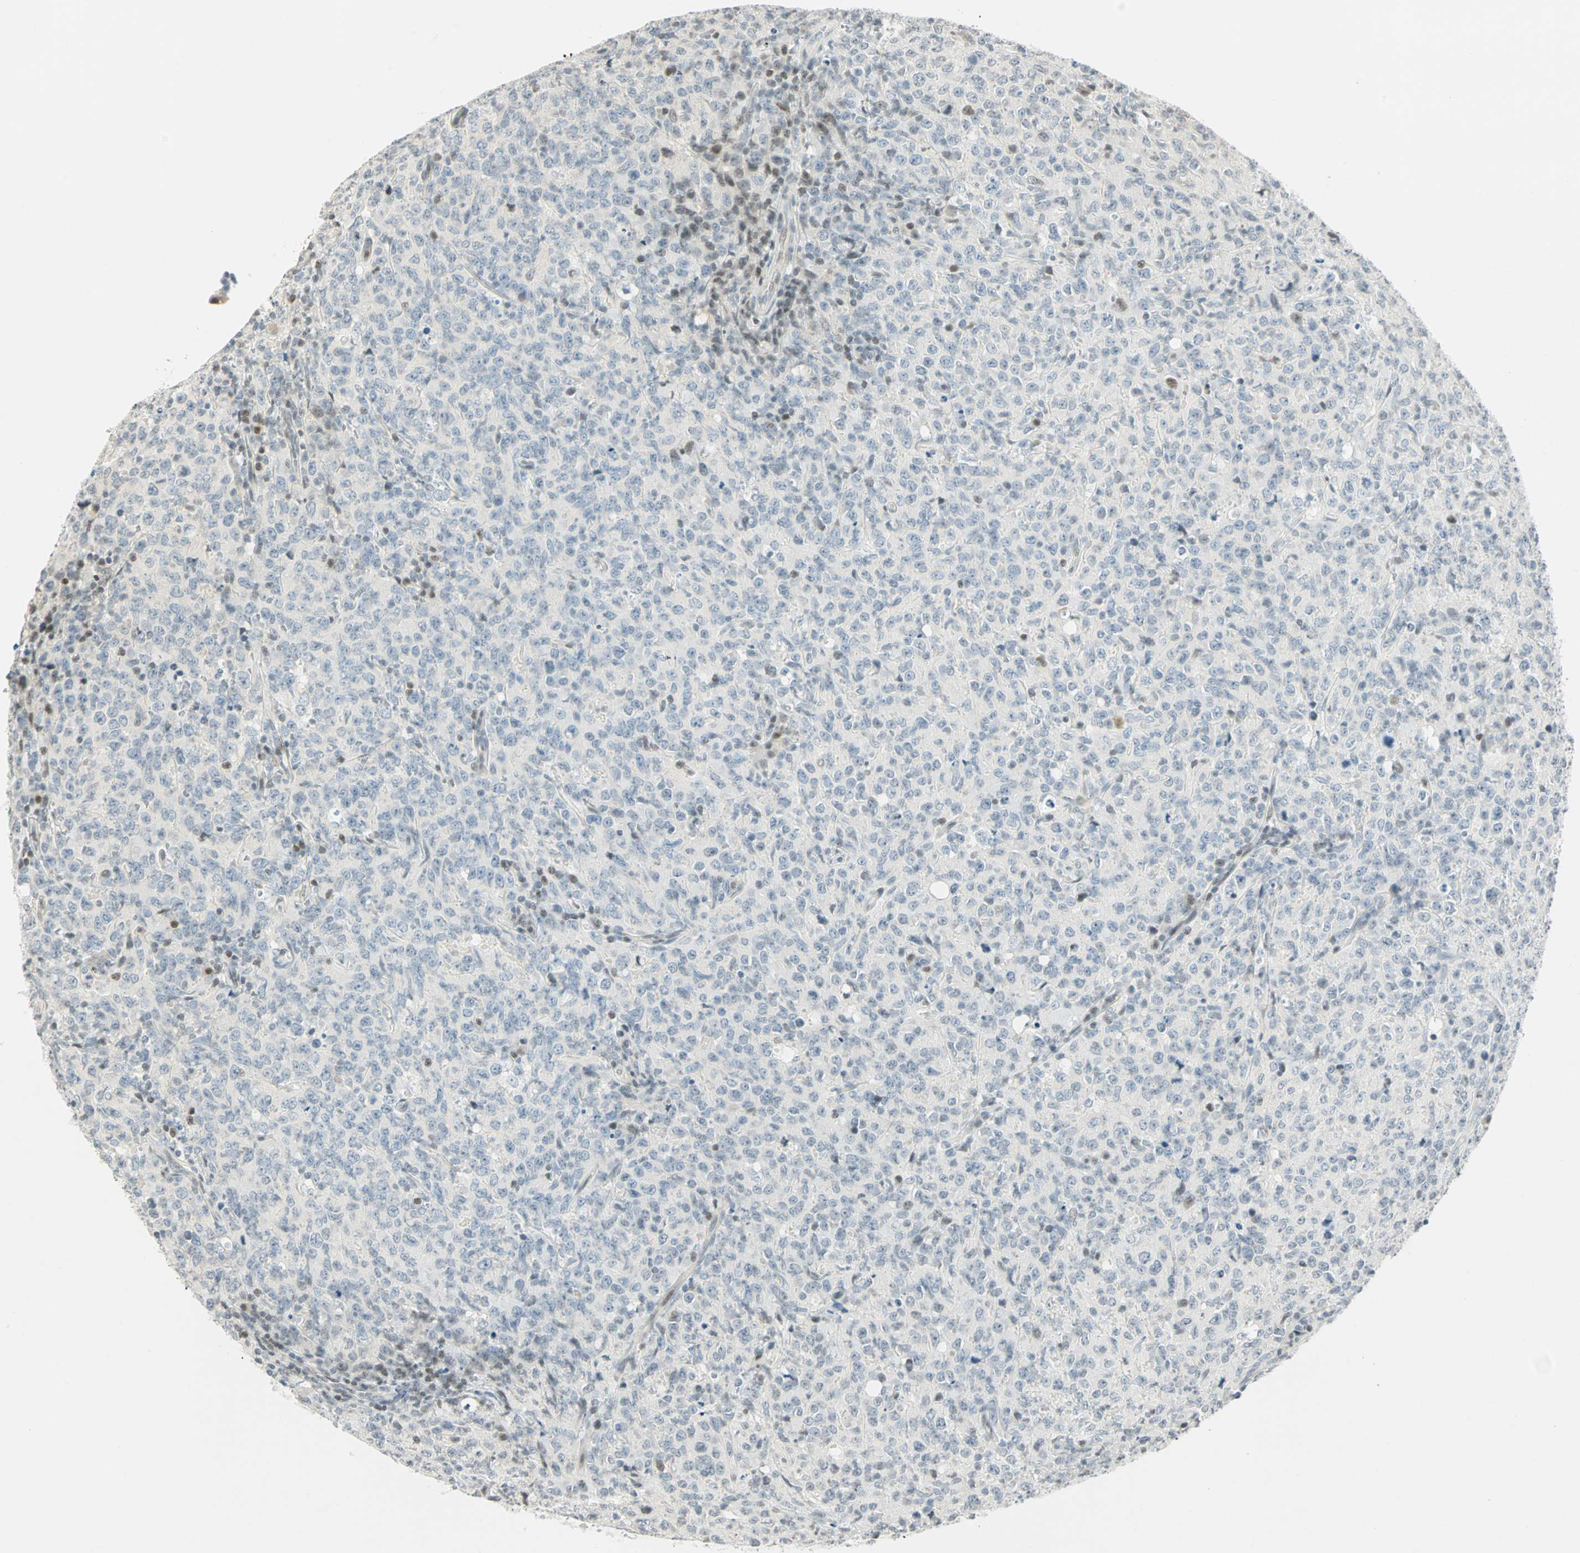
{"staining": {"intensity": "weak", "quantity": "<25%", "location": "nuclear"}, "tissue": "lymphoma", "cell_type": "Tumor cells", "image_type": "cancer", "snomed": [{"axis": "morphology", "description": "Malignant lymphoma, non-Hodgkin's type, High grade"}, {"axis": "topography", "description": "Tonsil"}], "caption": "A photomicrograph of malignant lymphoma, non-Hodgkin's type (high-grade) stained for a protein reveals no brown staining in tumor cells.", "gene": "SMAD3", "patient": {"sex": "female", "age": 36}}